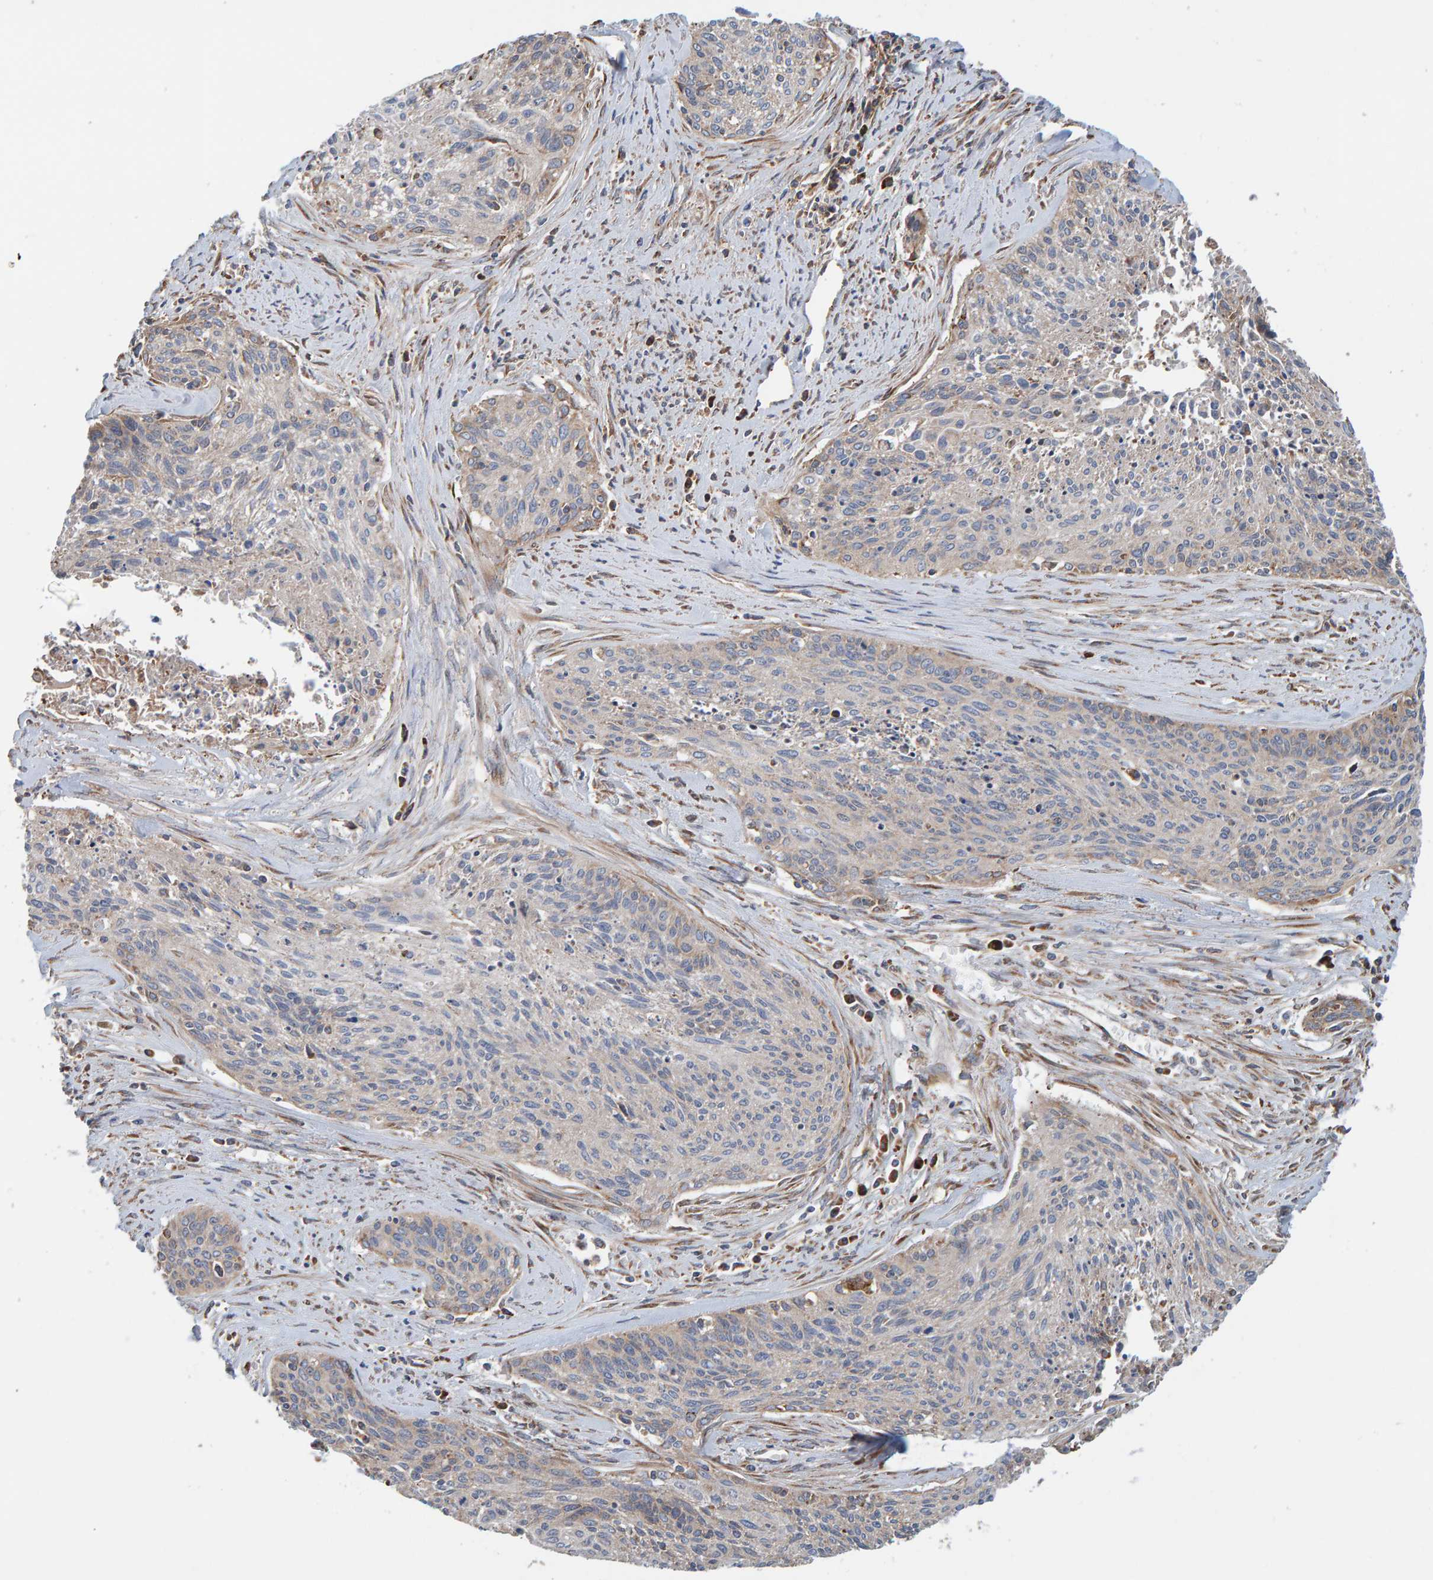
{"staining": {"intensity": "weak", "quantity": "25%-75%", "location": "cytoplasmic/membranous"}, "tissue": "cervical cancer", "cell_type": "Tumor cells", "image_type": "cancer", "snomed": [{"axis": "morphology", "description": "Squamous cell carcinoma, NOS"}, {"axis": "topography", "description": "Cervix"}], "caption": "A high-resolution micrograph shows immunohistochemistry staining of cervical cancer (squamous cell carcinoma), which reveals weak cytoplasmic/membranous staining in about 25%-75% of tumor cells. (Stains: DAB in brown, nuclei in blue, Microscopy: brightfield microscopy at high magnification).", "gene": "MRPL45", "patient": {"sex": "female", "age": 55}}